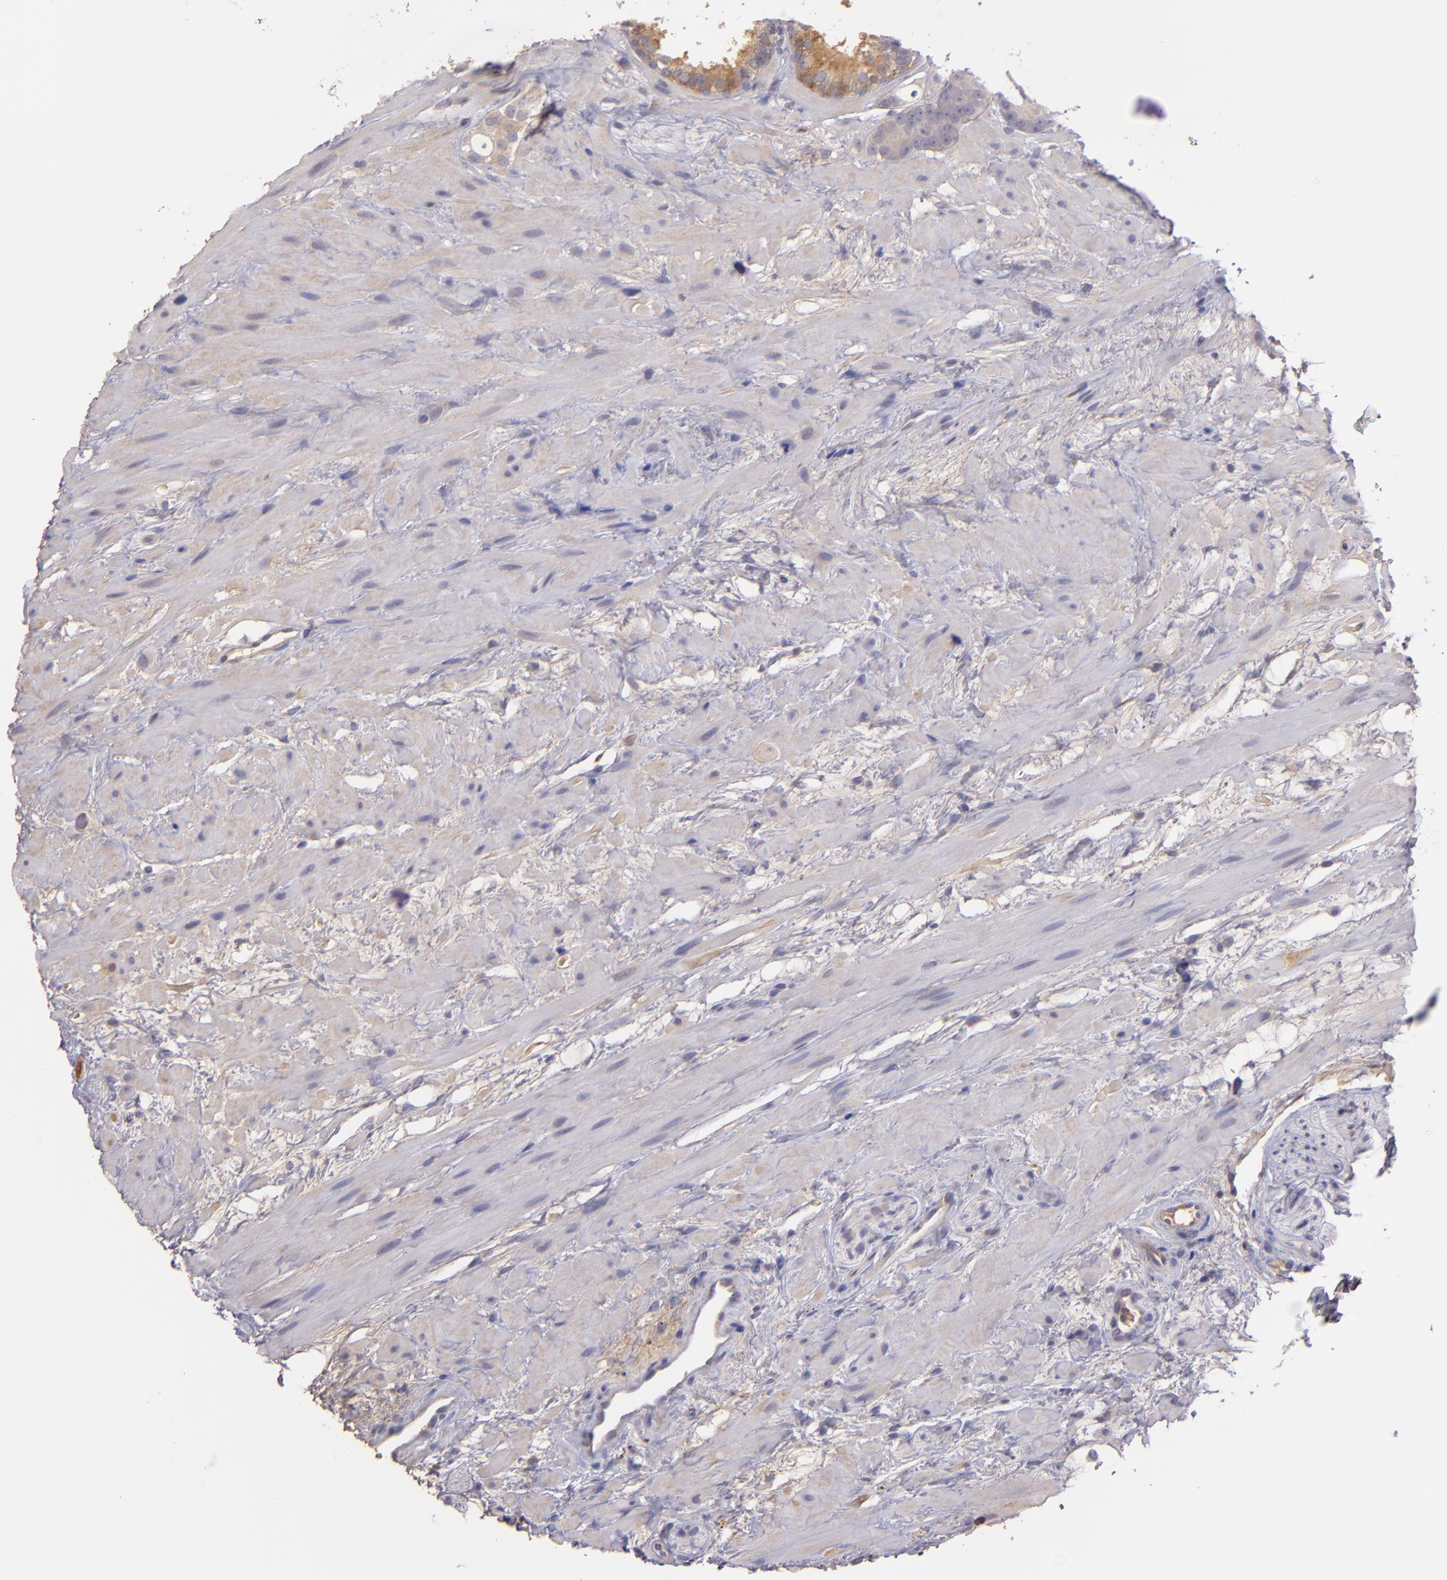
{"staining": {"intensity": "moderate", "quantity": ">75%", "location": "cytoplasmic/membranous"}, "tissue": "prostate cancer", "cell_type": "Tumor cells", "image_type": "cancer", "snomed": [{"axis": "morphology", "description": "Adenocarcinoma, Low grade"}, {"axis": "topography", "description": "Prostate"}], "caption": "Moderate cytoplasmic/membranous positivity for a protein is present in approximately >75% of tumor cells of prostate cancer (adenocarcinoma (low-grade)) using immunohistochemistry.", "gene": "ECE1", "patient": {"sex": "male", "age": 57}}